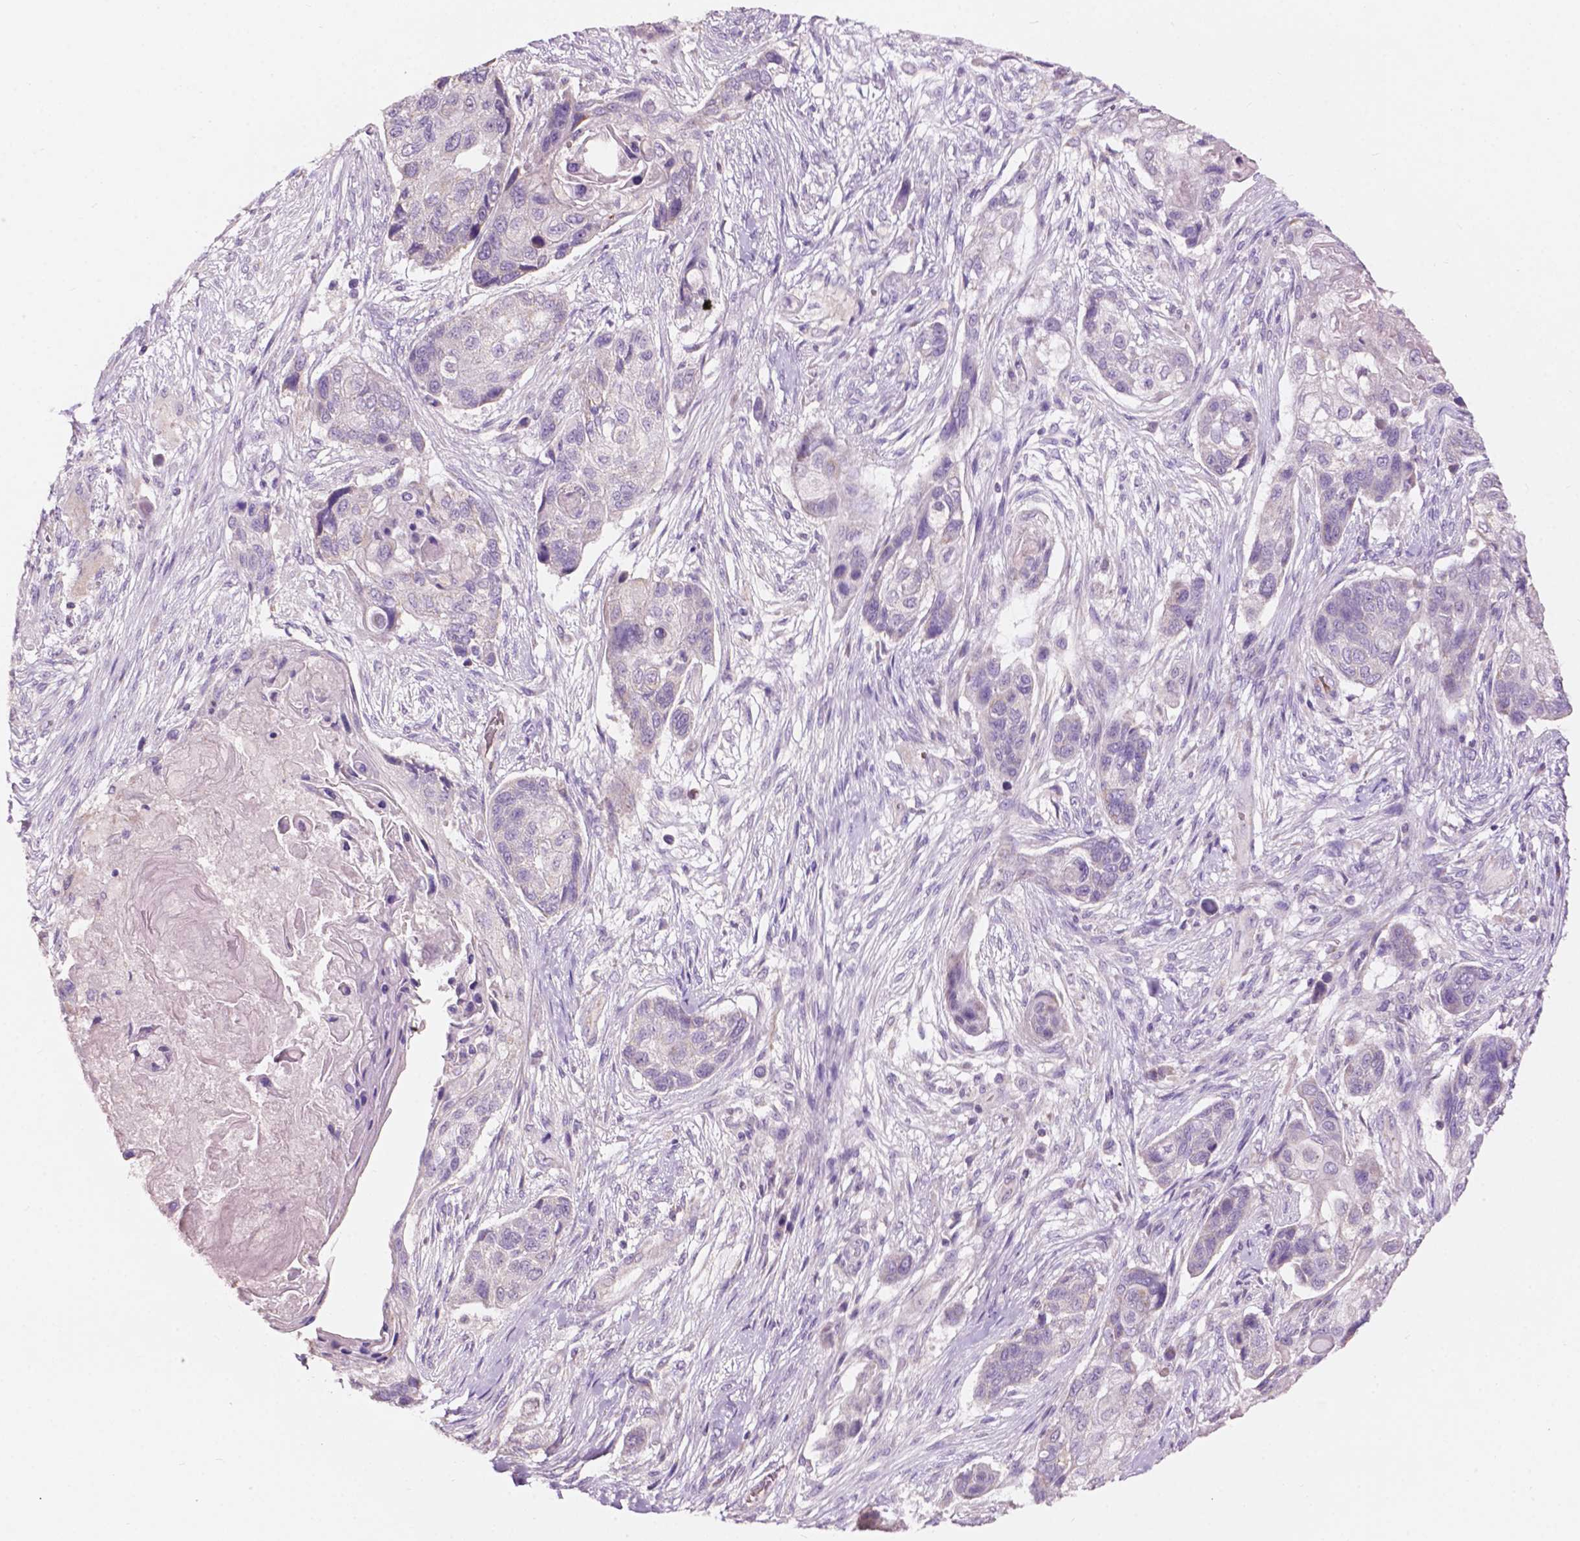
{"staining": {"intensity": "negative", "quantity": "none", "location": "none"}, "tissue": "lung cancer", "cell_type": "Tumor cells", "image_type": "cancer", "snomed": [{"axis": "morphology", "description": "Squamous cell carcinoma, NOS"}, {"axis": "topography", "description": "Lung"}], "caption": "There is no significant positivity in tumor cells of squamous cell carcinoma (lung).", "gene": "NDUFS1", "patient": {"sex": "male", "age": 69}}